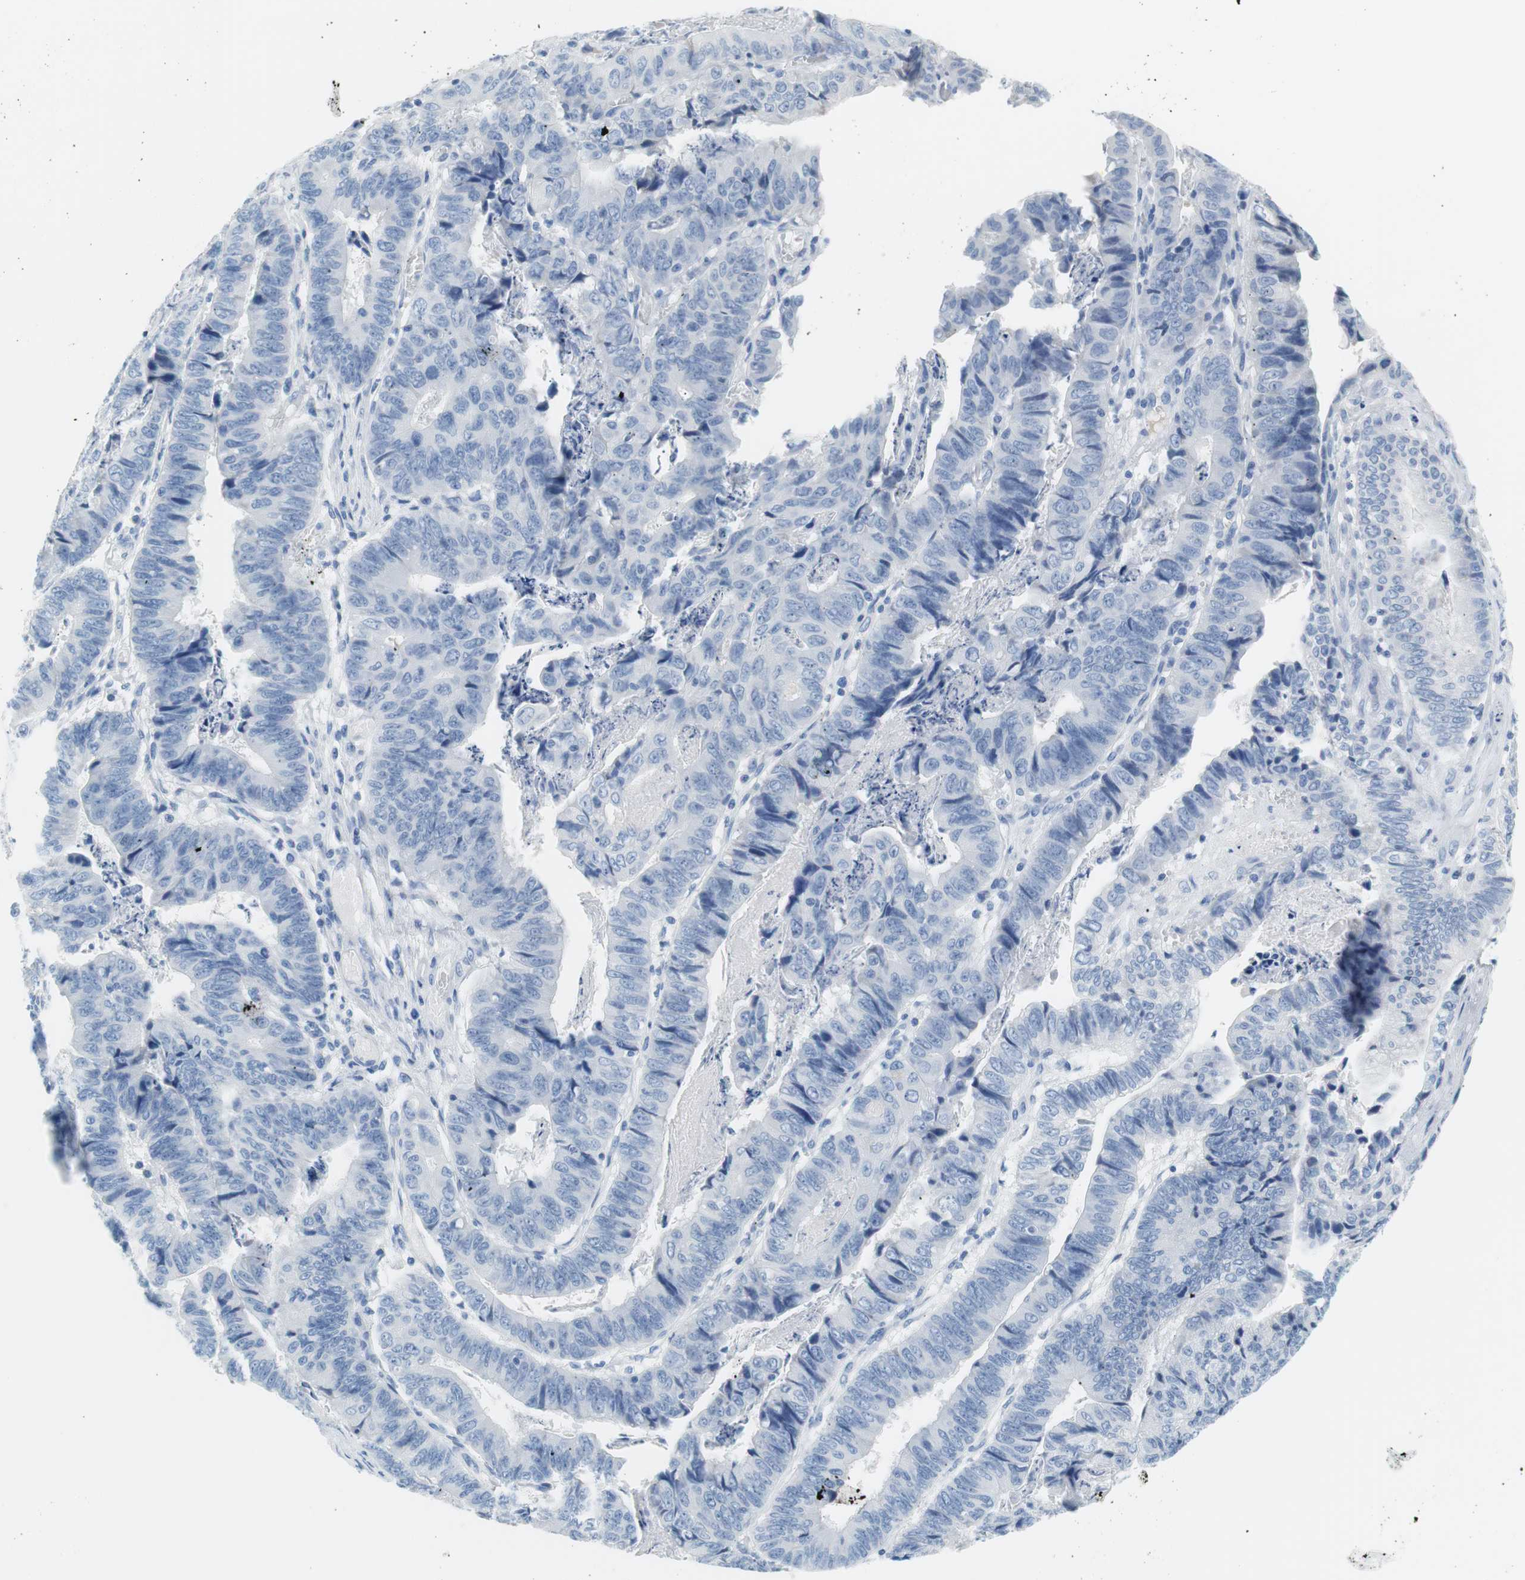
{"staining": {"intensity": "negative", "quantity": "none", "location": "none"}, "tissue": "stomach cancer", "cell_type": "Tumor cells", "image_type": "cancer", "snomed": [{"axis": "morphology", "description": "Adenocarcinoma, NOS"}, {"axis": "topography", "description": "Stomach, lower"}], "caption": "The micrograph demonstrates no significant staining in tumor cells of stomach adenocarcinoma.", "gene": "MYH1", "patient": {"sex": "male", "age": 77}}